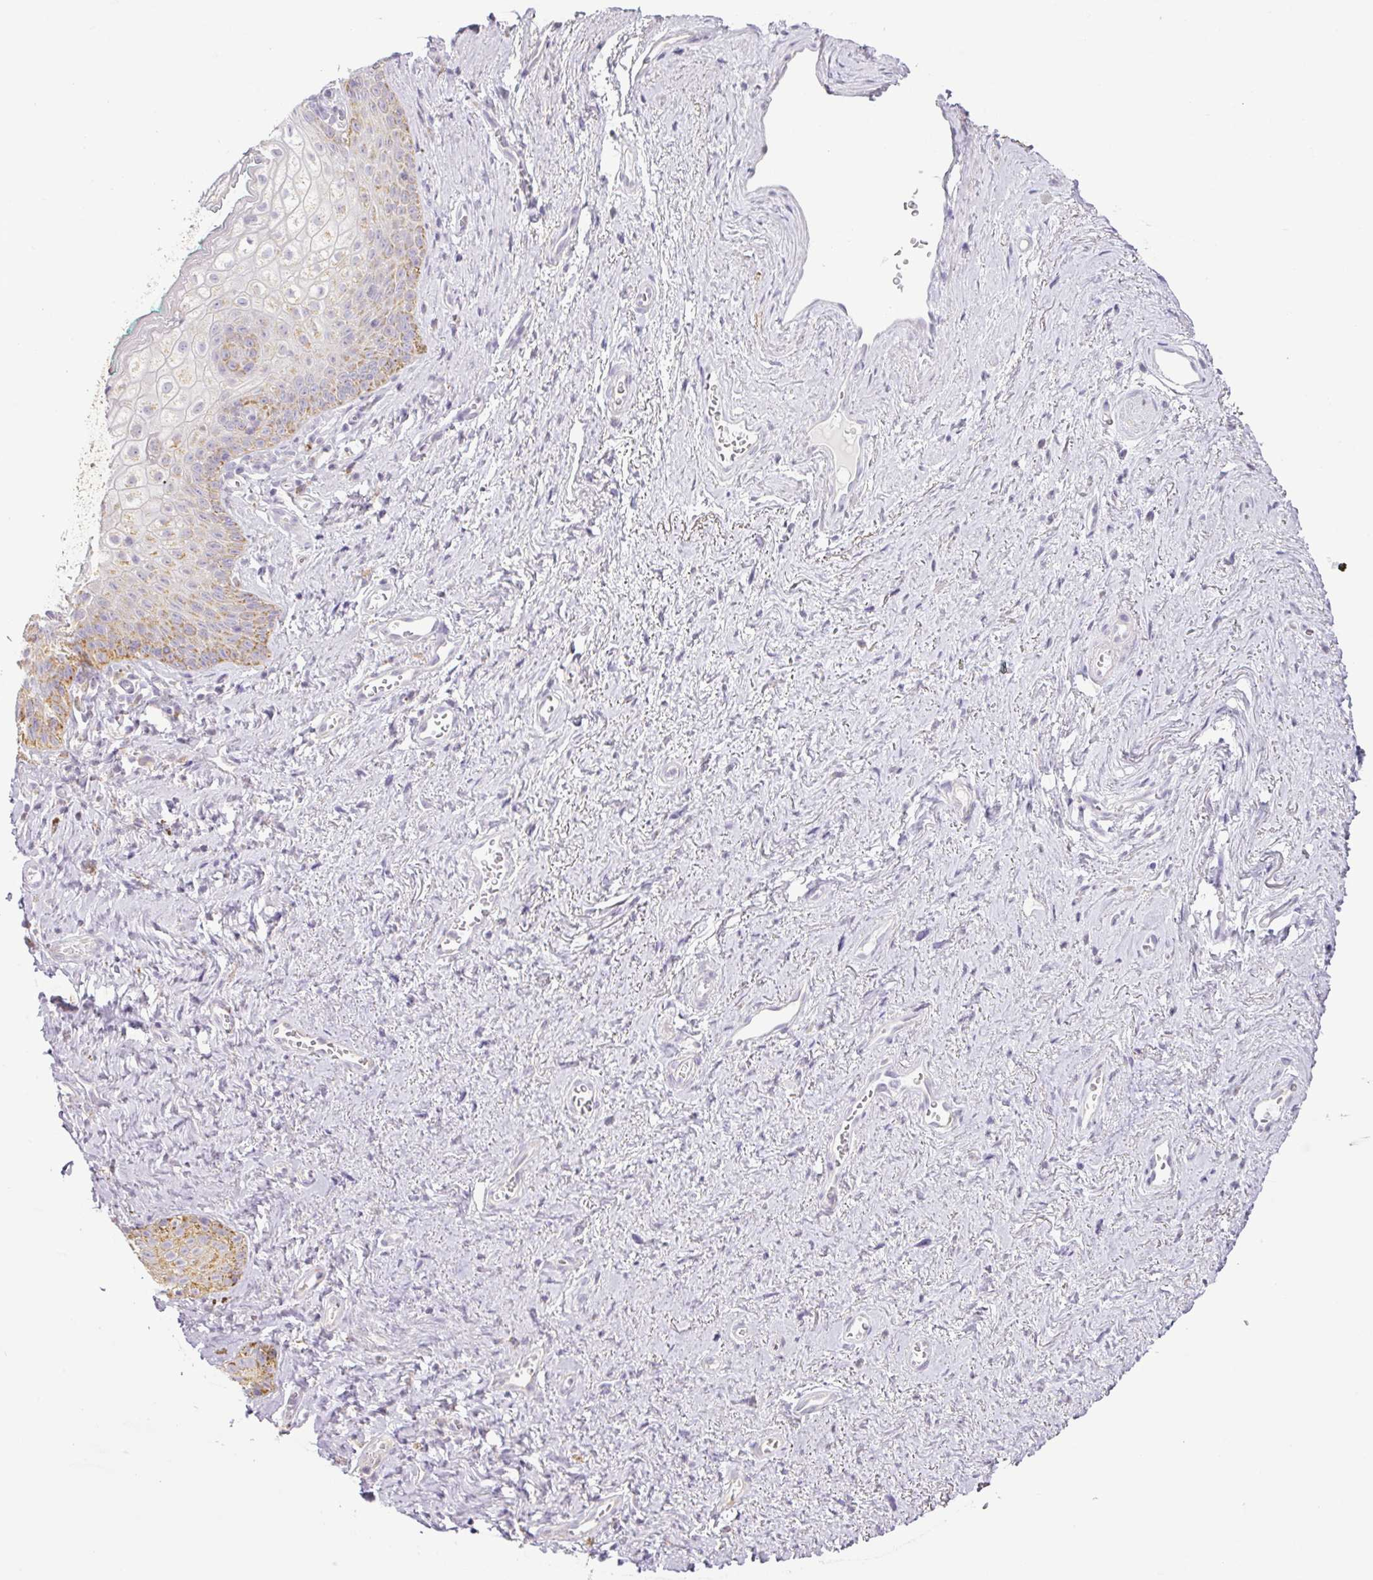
{"staining": {"intensity": "moderate", "quantity": "<25%", "location": "cytoplasmic/membranous"}, "tissue": "vagina", "cell_type": "Squamous epithelial cells", "image_type": "normal", "snomed": [{"axis": "morphology", "description": "Normal tissue, NOS"}, {"axis": "topography", "description": "Vulva"}, {"axis": "topography", "description": "Vagina"}, {"axis": "topography", "description": "Peripheral nerve tissue"}], "caption": "This is an image of immunohistochemistry staining of benign vagina, which shows moderate positivity in the cytoplasmic/membranous of squamous epithelial cells.", "gene": "HMCN2", "patient": {"sex": "female", "age": 66}}